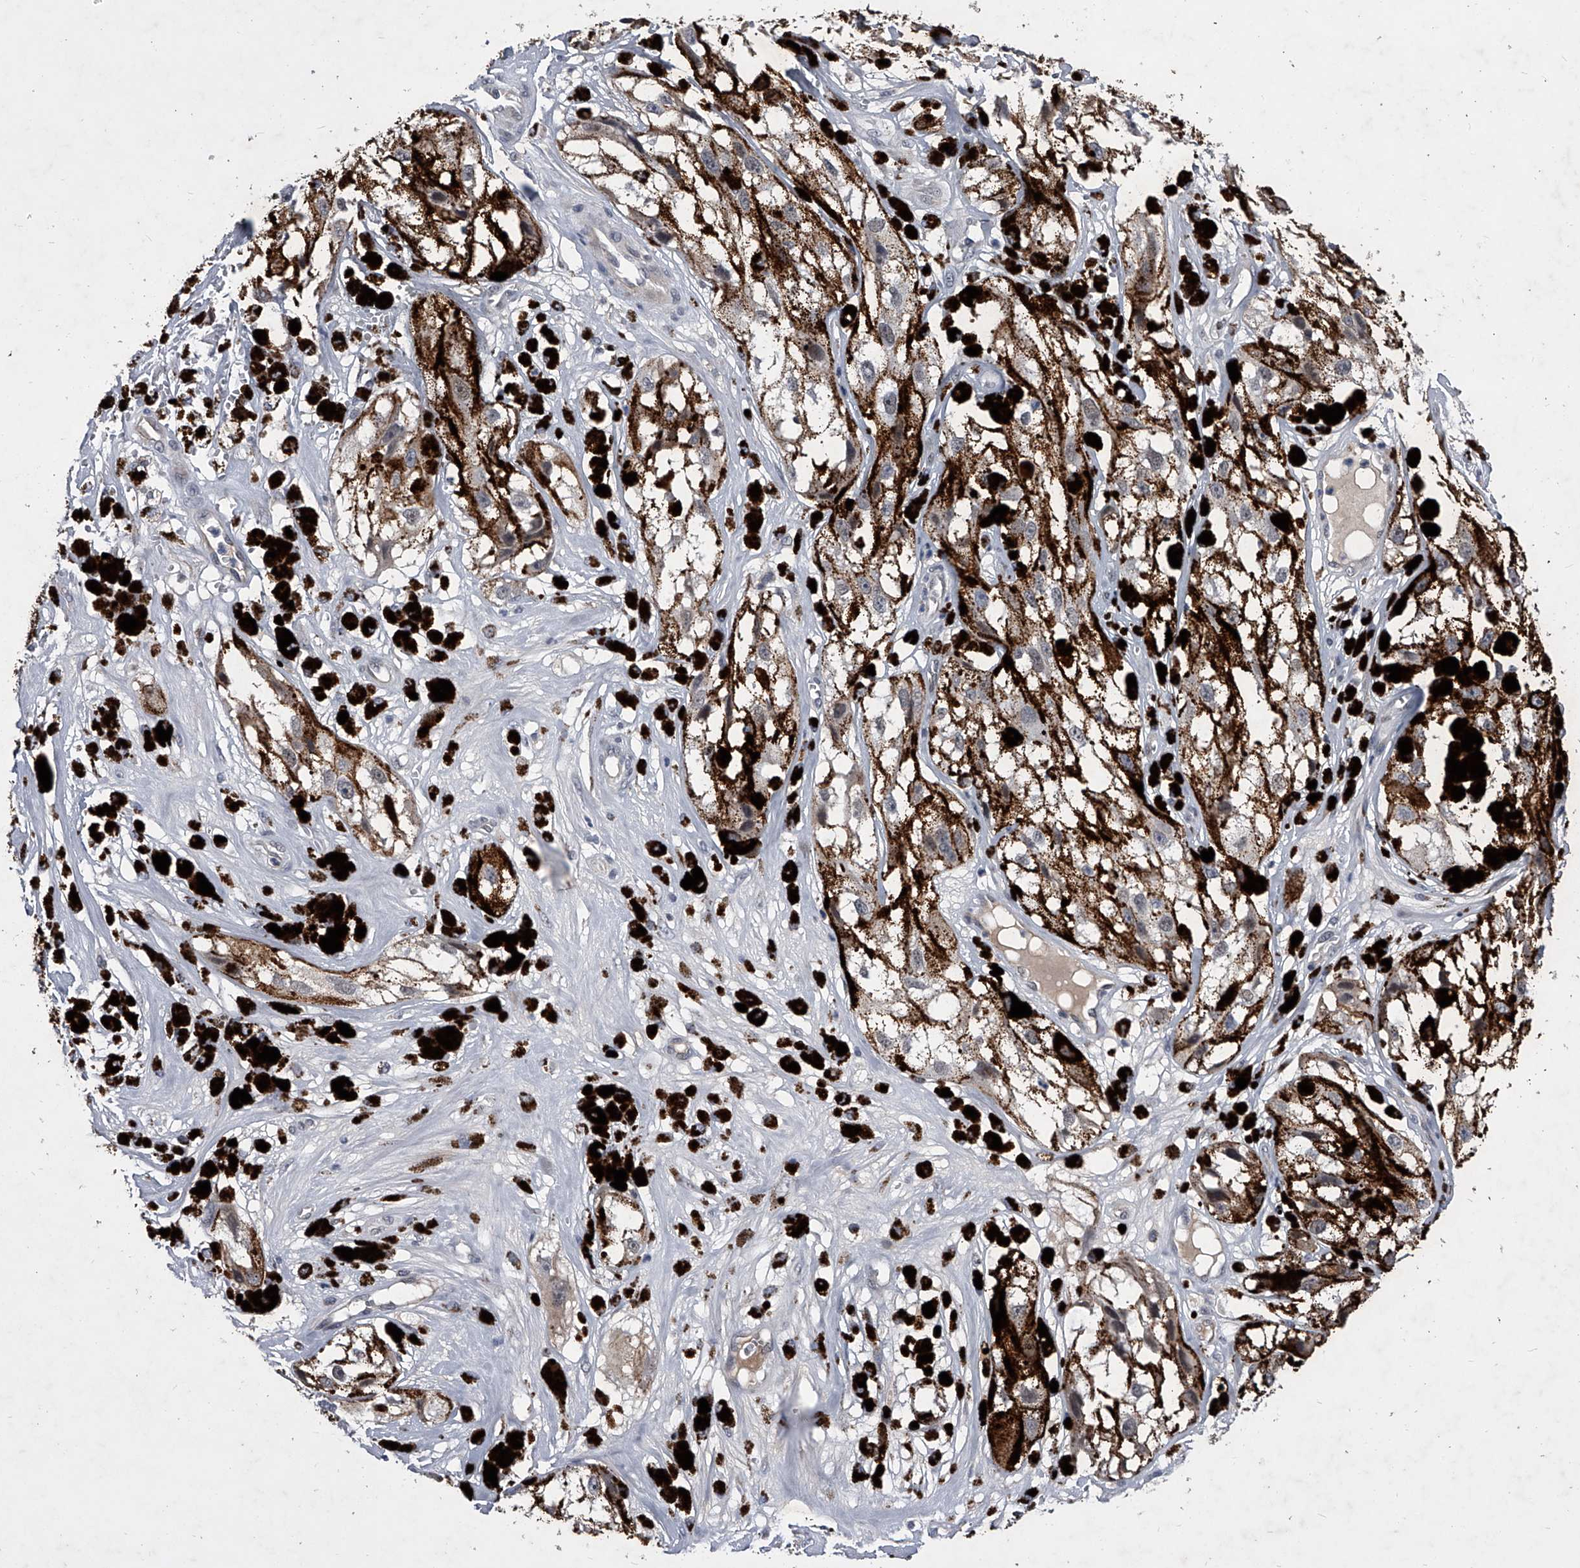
{"staining": {"intensity": "moderate", "quantity": ">75%", "location": "cytoplasmic/membranous"}, "tissue": "melanoma", "cell_type": "Tumor cells", "image_type": "cancer", "snomed": [{"axis": "morphology", "description": "Malignant melanoma, NOS"}, {"axis": "topography", "description": "Skin"}], "caption": "The image exhibits immunohistochemical staining of melanoma. There is moderate cytoplasmic/membranous positivity is appreciated in approximately >75% of tumor cells.", "gene": "ZNF76", "patient": {"sex": "male", "age": 88}}